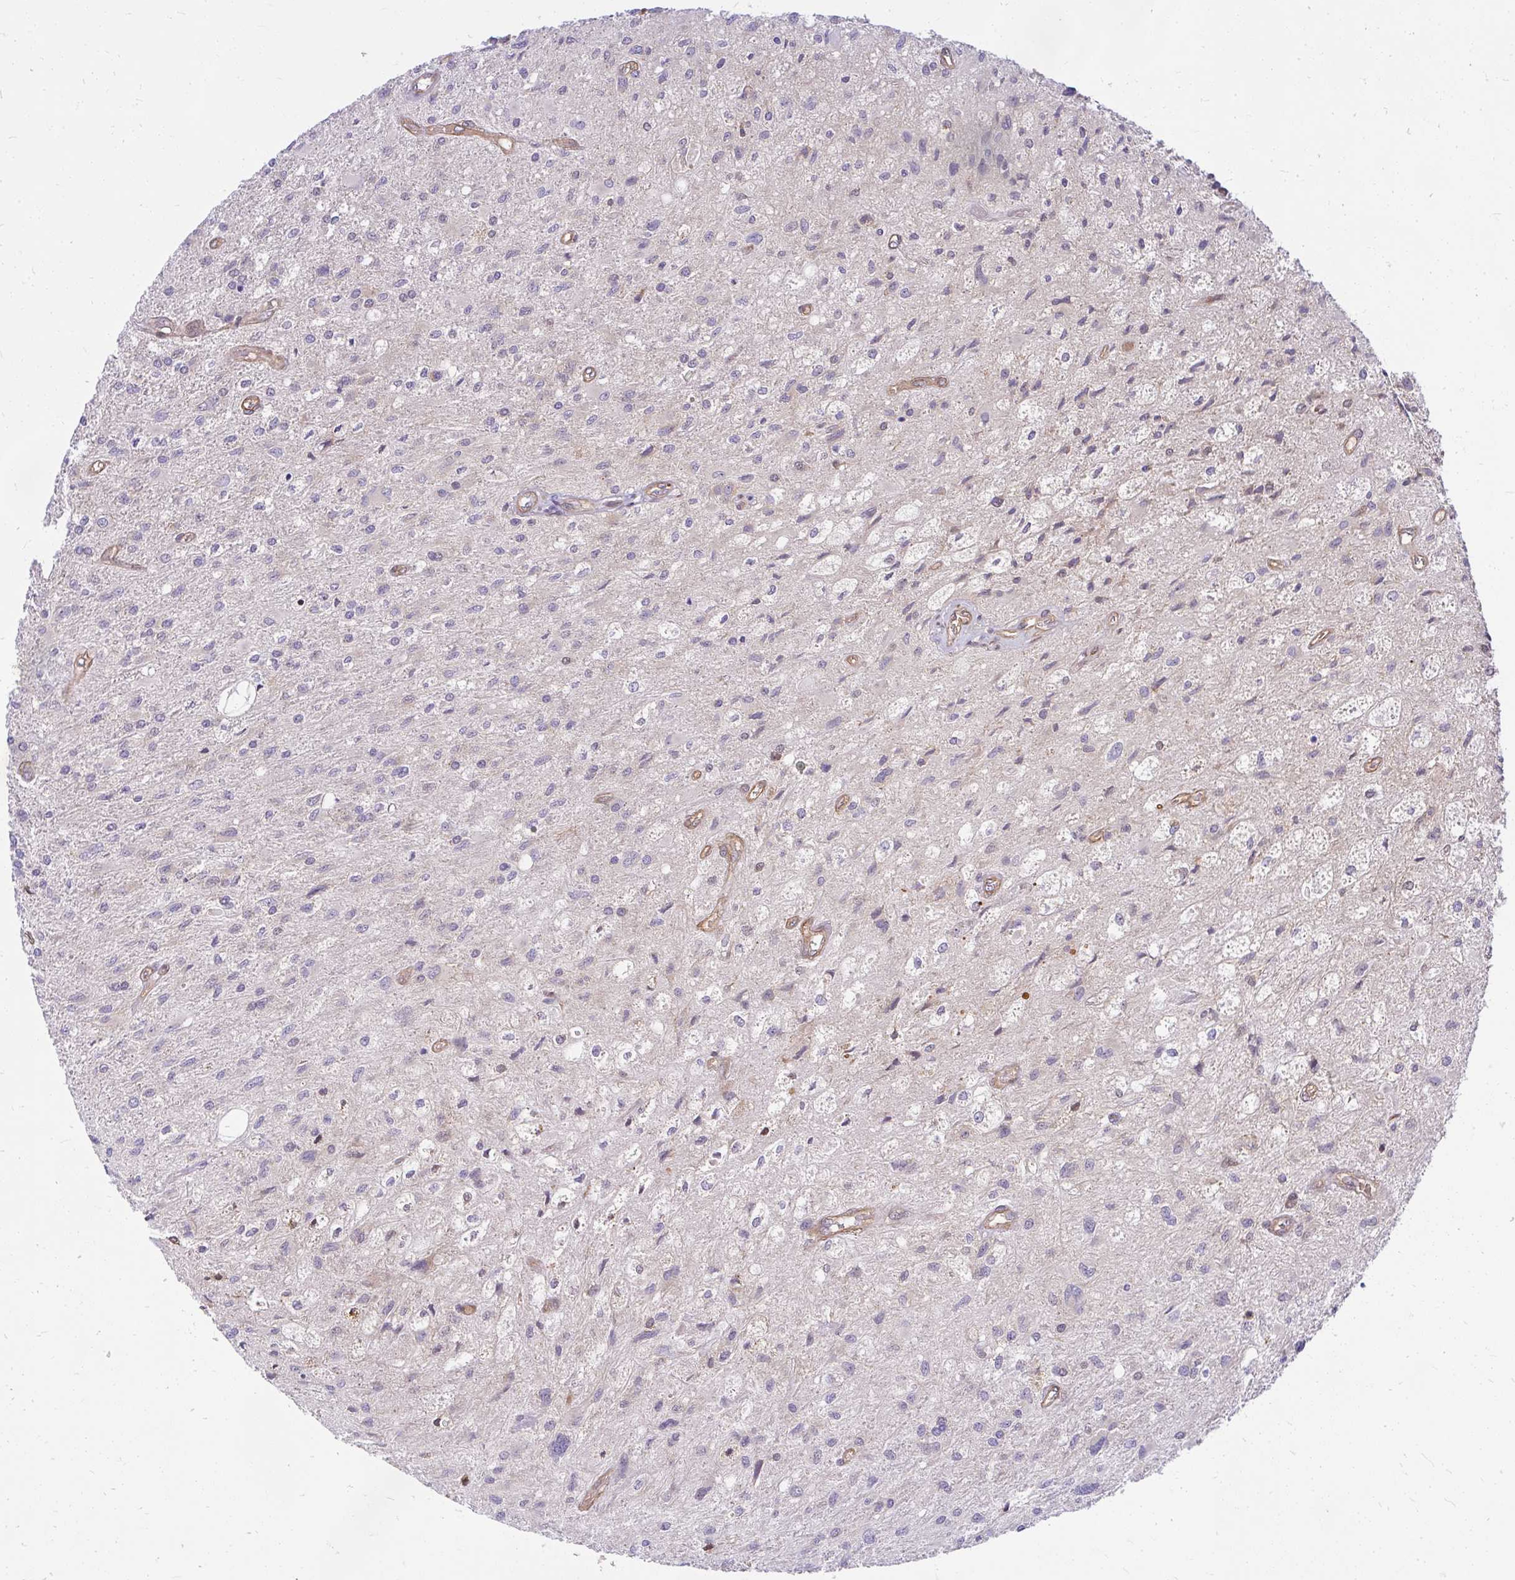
{"staining": {"intensity": "negative", "quantity": "none", "location": "none"}, "tissue": "glioma", "cell_type": "Tumor cells", "image_type": "cancer", "snomed": [{"axis": "morphology", "description": "Glioma, malignant, High grade"}, {"axis": "topography", "description": "Brain"}], "caption": "A micrograph of glioma stained for a protein displays no brown staining in tumor cells.", "gene": "RSKR", "patient": {"sex": "female", "age": 70}}